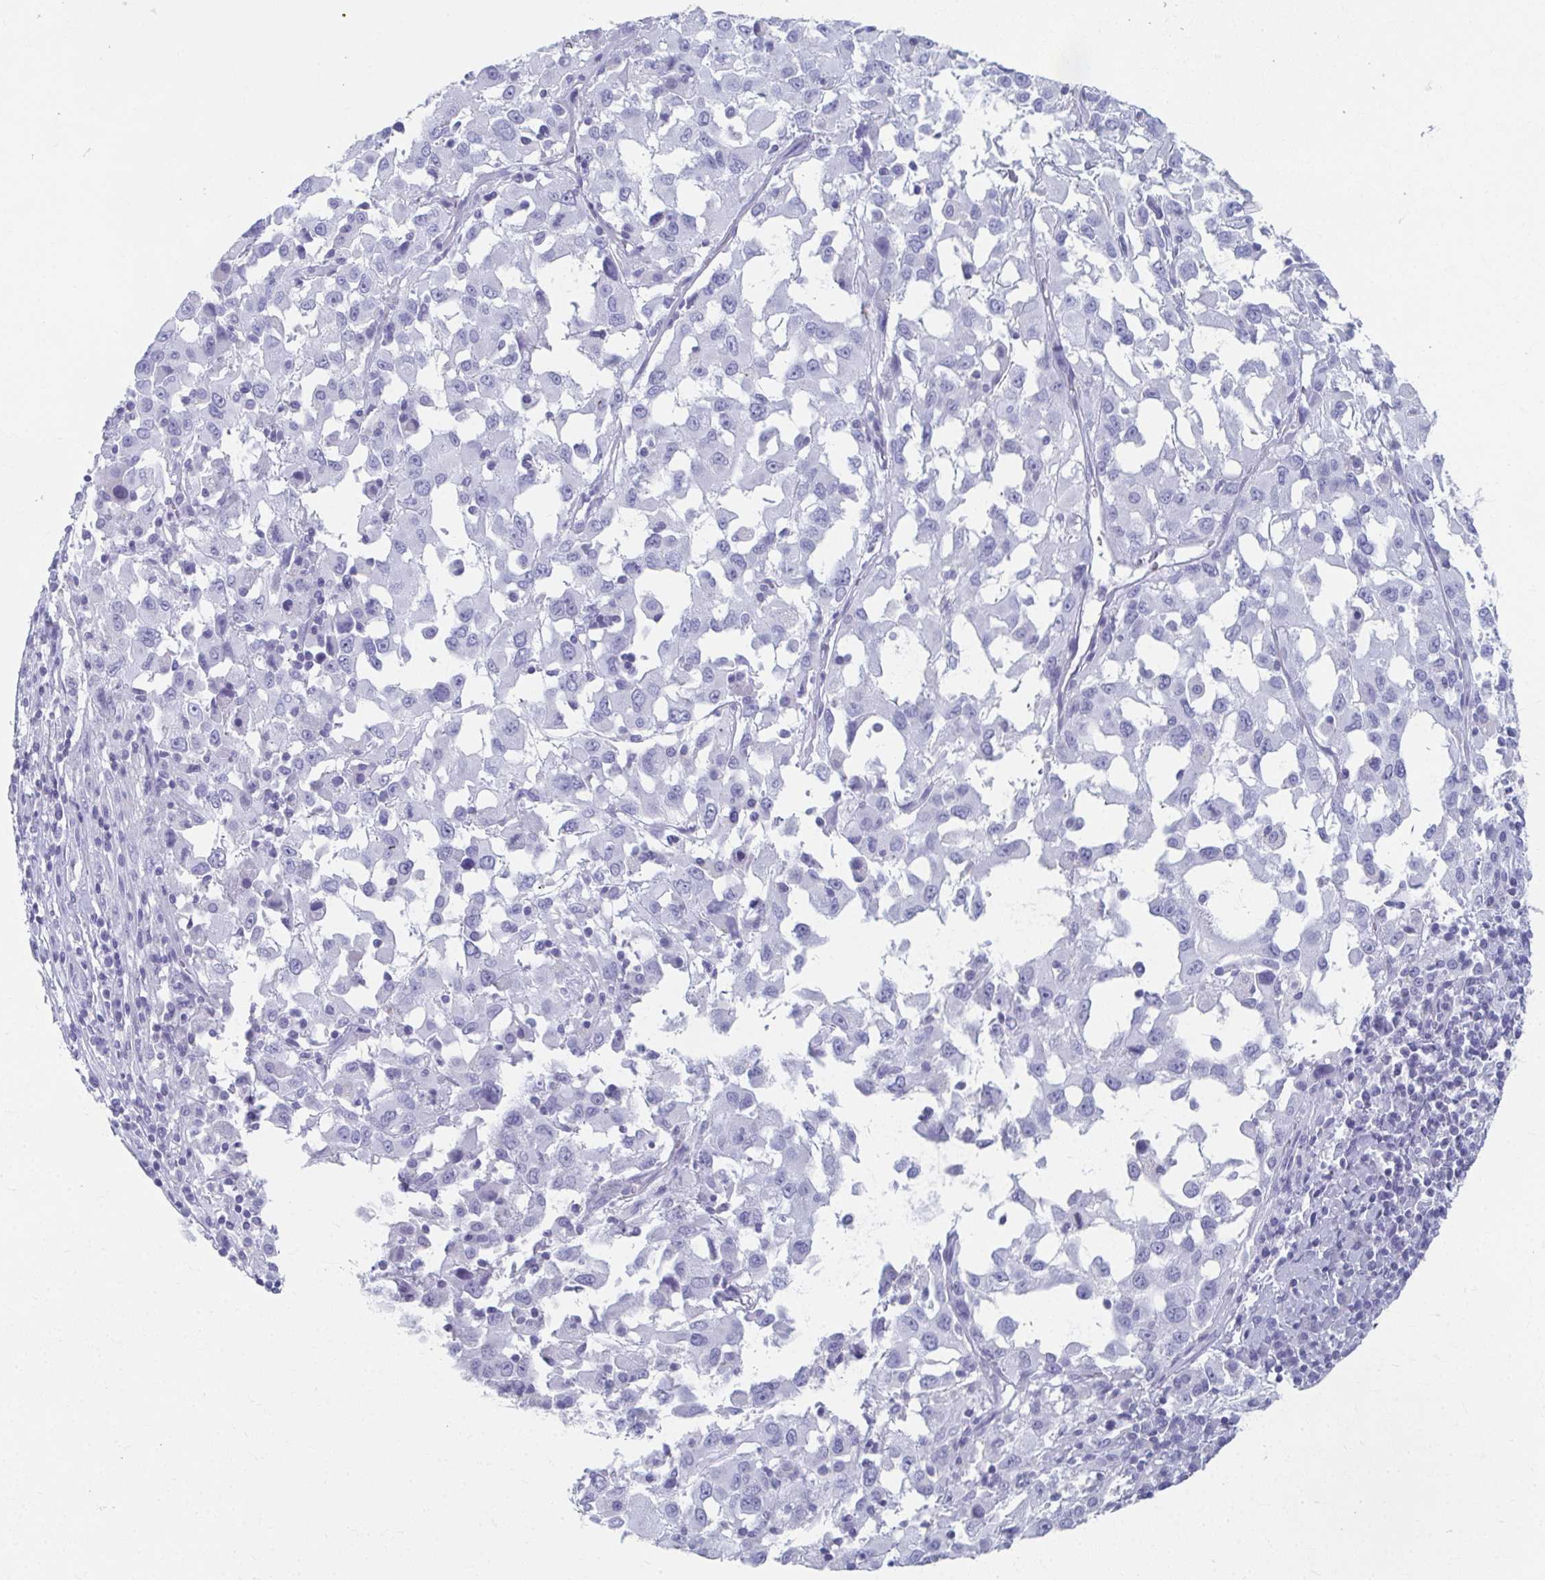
{"staining": {"intensity": "negative", "quantity": "none", "location": "none"}, "tissue": "melanoma", "cell_type": "Tumor cells", "image_type": "cancer", "snomed": [{"axis": "morphology", "description": "Malignant melanoma, Metastatic site"}, {"axis": "topography", "description": "Soft tissue"}], "caption": "Immunohistochemistry histopathology image of neoplastic tissue: human malignant melanoma (metastatic site) stained with DAB exhibits no significant protein positivity in tumor cells.", "gene": "GHRL", "patient": {"sex": "male", "age": 50}}